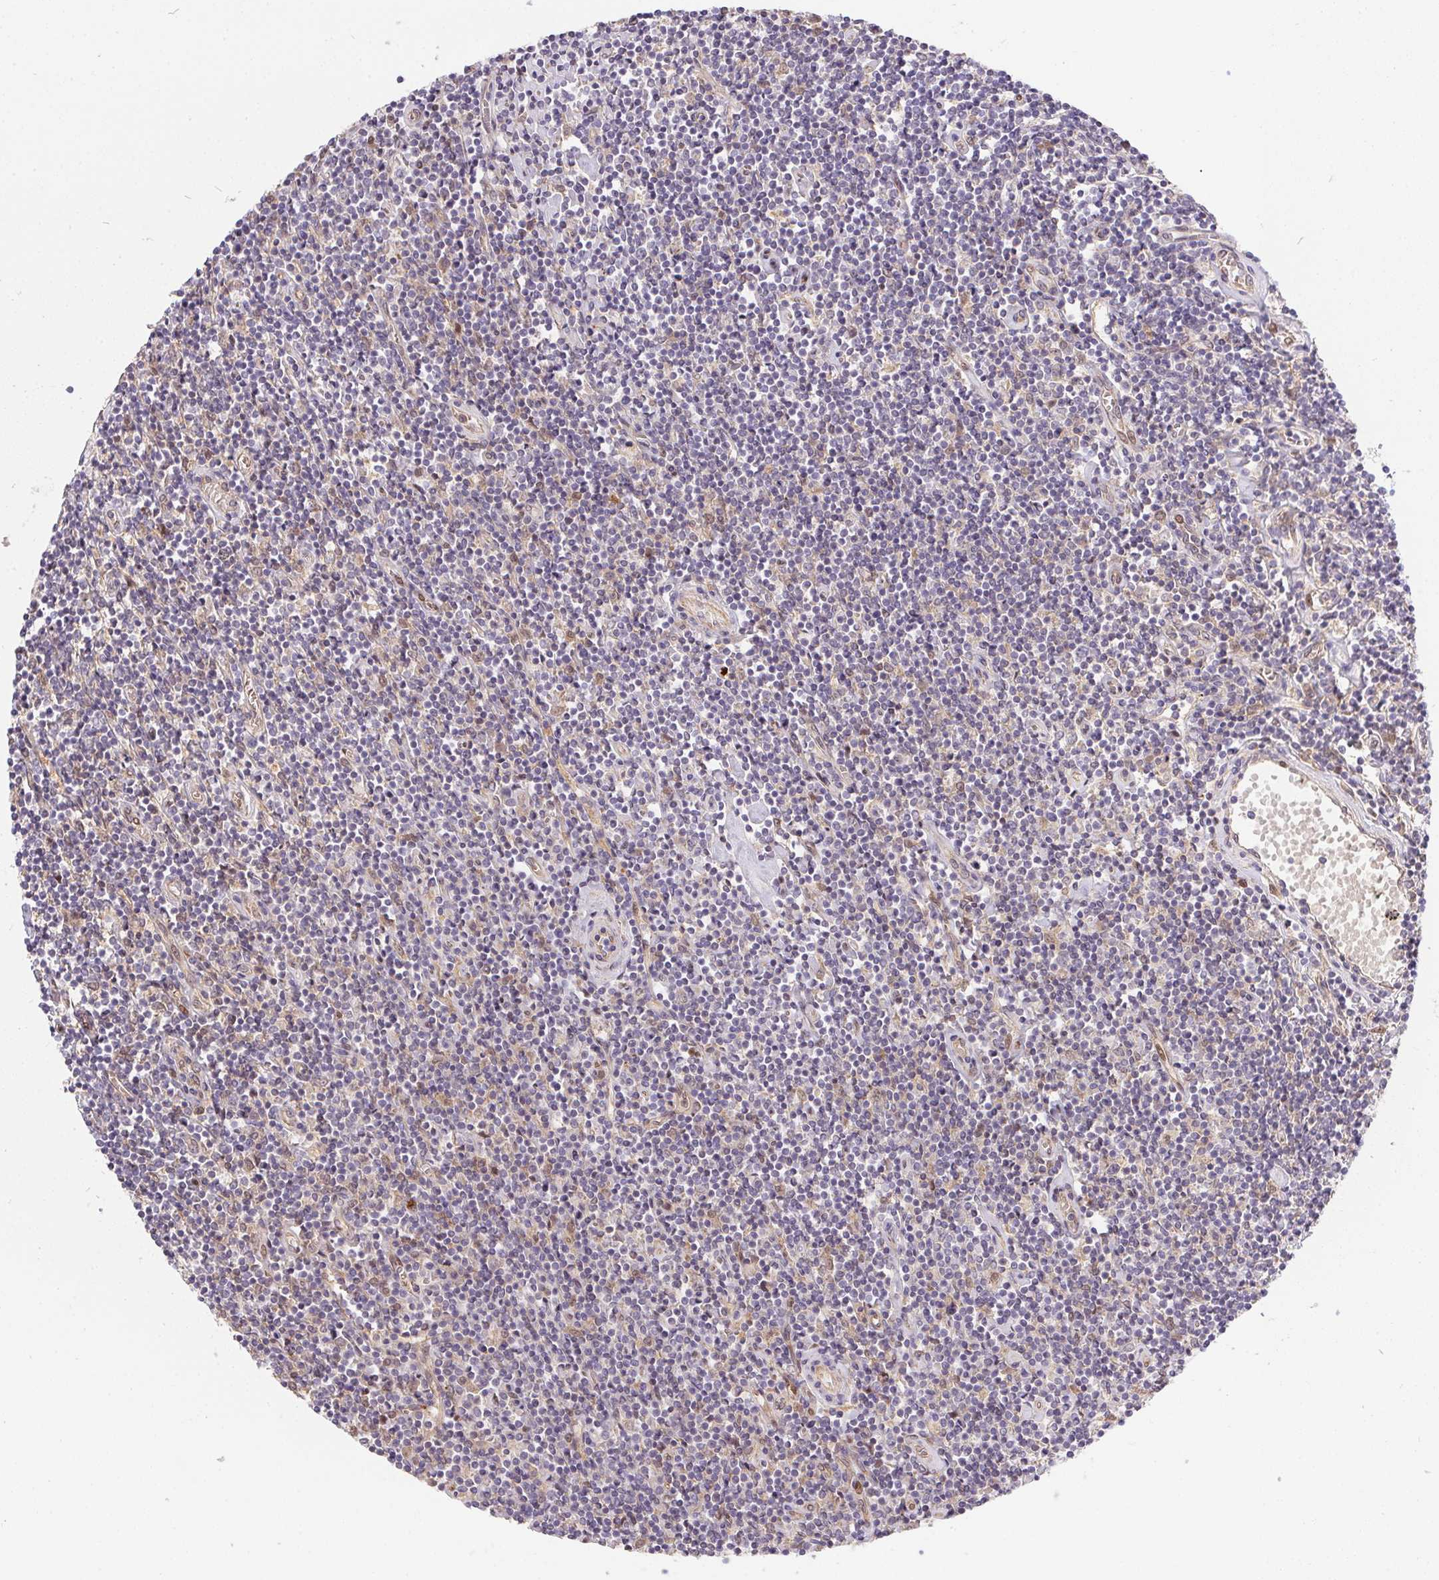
{"staining": {"intensity": "negative", "quantity": "none", "location": "none"}, "tissue": "lymphoma", "cell_type": "Tumor cells", "image_type": "cancer", "snomed": [{"axis": "morphology", "description": "Hodgkin's disease, NOS"}, {"axis": "topography", "description": "Lymph node"}], "caption": "The immunohistochemistry micrograph has no significant expression in tumor cells of Hodgkin's disease tissue.", "gene": "NUDT16", "patient": {"sex": "male", "age": 40}}